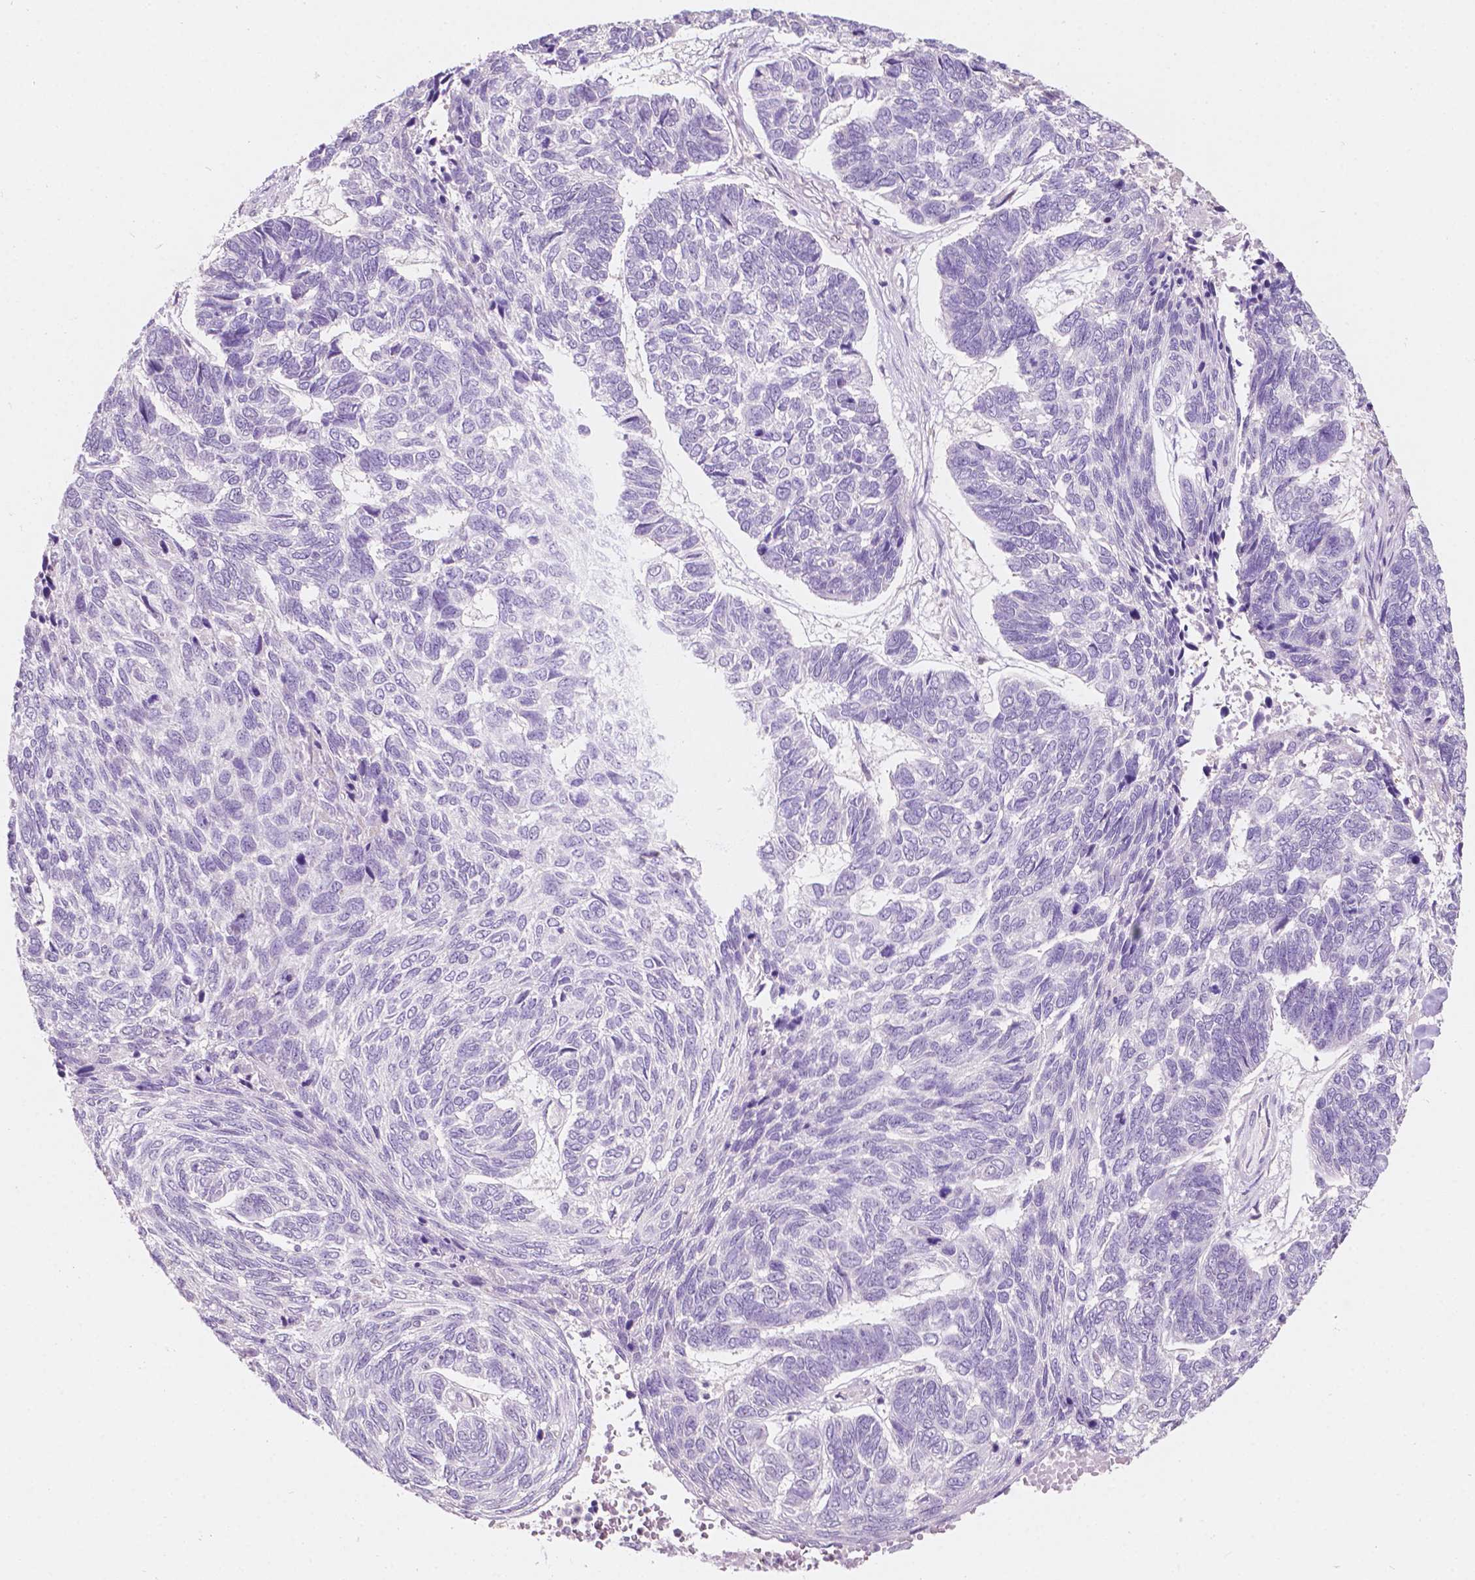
{"staining": {"intensity": "negative", "quantity": "none", "location": "none"}, "tissue": "skin cancer", "cell_type": "Tumor cells", "image_type": "cancer", "snomed": [{"axis": "morphology", "description": "Basal cell carcinoma"}, {"axis": "topography", "description": "Skin"}], "caption": "Human skin cancer (basal cell carcinoma) stained for a protein using immunohistochemistry shows no positivity in tumor cells.", "gene": "TM6SF2", "patient": {"sex": "female", "age": 65}}